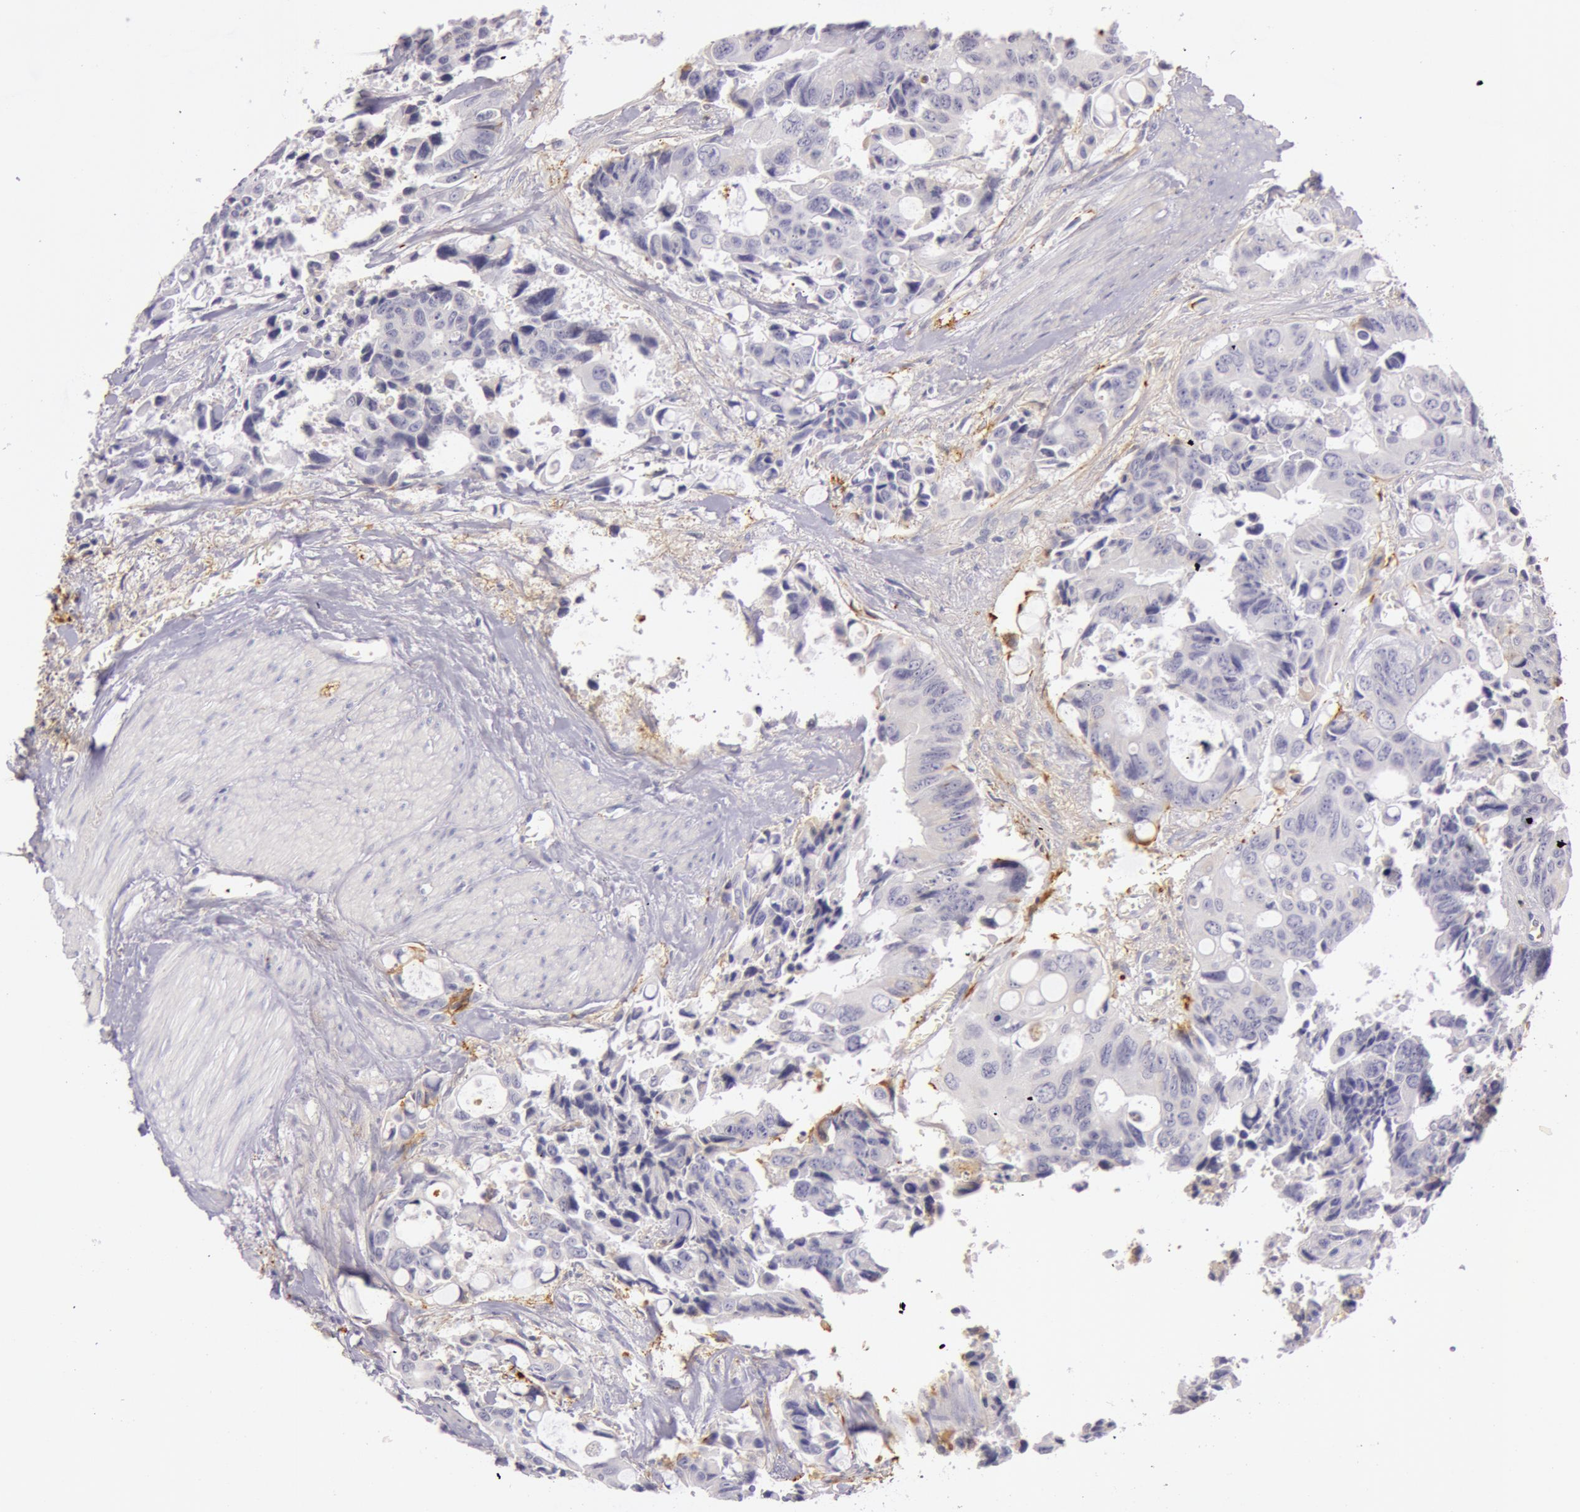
{"staining": {"intensity": "negative", "quantity": "none", "location": "none"}, "tissue": "colorectal cancer", "cell_type": "Tumor cells", "image_type": "cancer", "snomed": [{"axis": "morphology", "description": "Adenocarcinoma, NOS"}, {"axis": "topography", "description": "Rectum"}], "caption": "Immunohistochemical staining of adenocarcinoma (colorectal) displays no significant staining in tumor cells.", "gene": "C4BPA", "patient": {"sex": "male", "age": 76}}